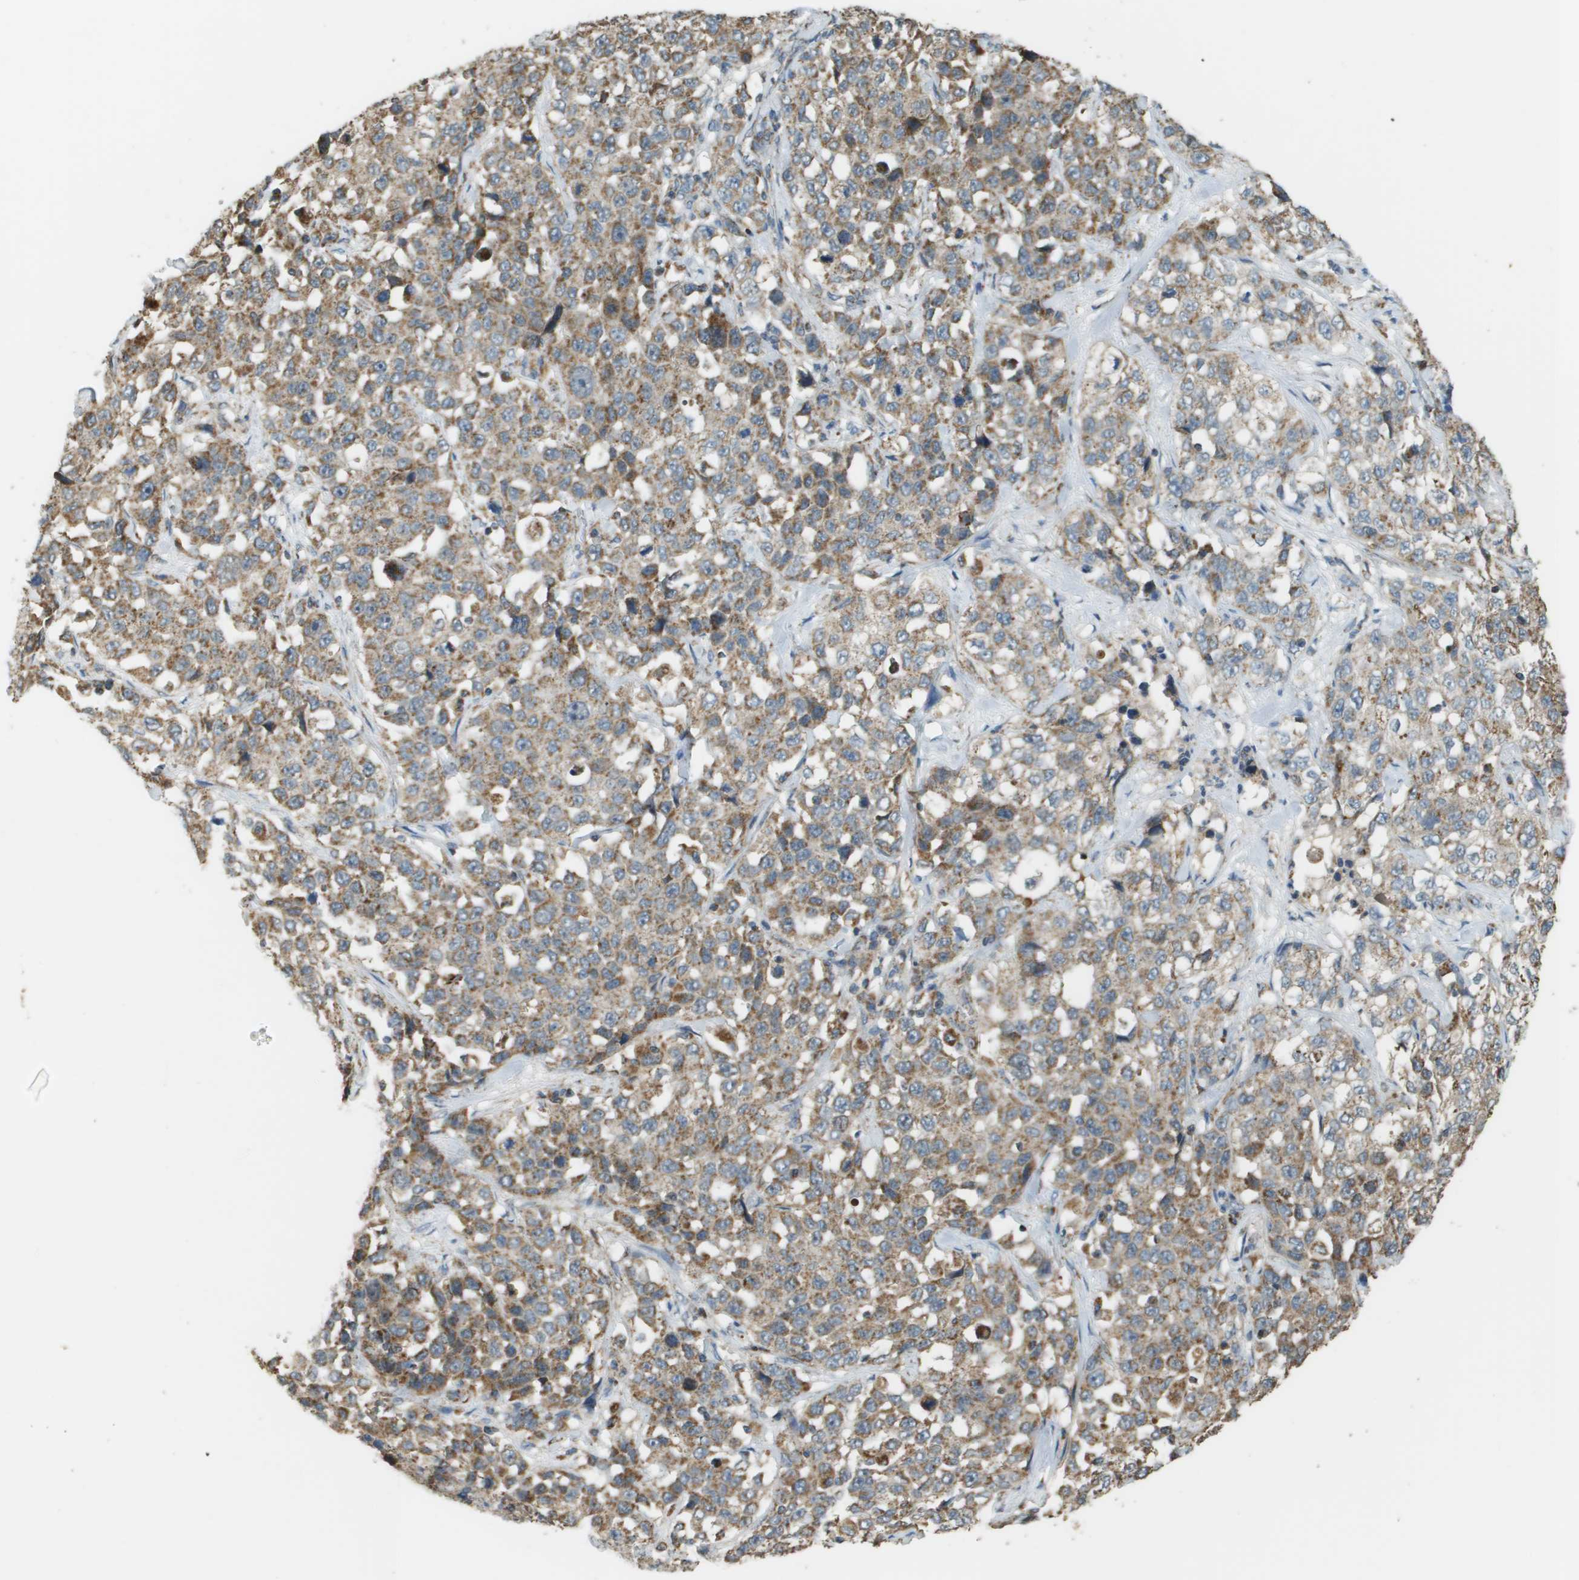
{"staining": {"intensity": "moderate", "quantity": ">75%", "location": "cytoplasmic/membranous"}, "tissue": "stomach cancer", "cell_type": "Tumor cells", "image_type": "cancer", "snomed": [{"axis": "morphology", "description": "Normal tissue, NOS"}, {"axis": "morphology", "description": "Adenocarcinoma, NOS"}, {"axis": "topography", "description": "Stomach"}], "caption": "Stomach cancer tissue shows moderate cytoplasmic/membranous expression in about >75% of tumor cells", "gene": "FH", "patient": {"sex": "male", "age": 48}}